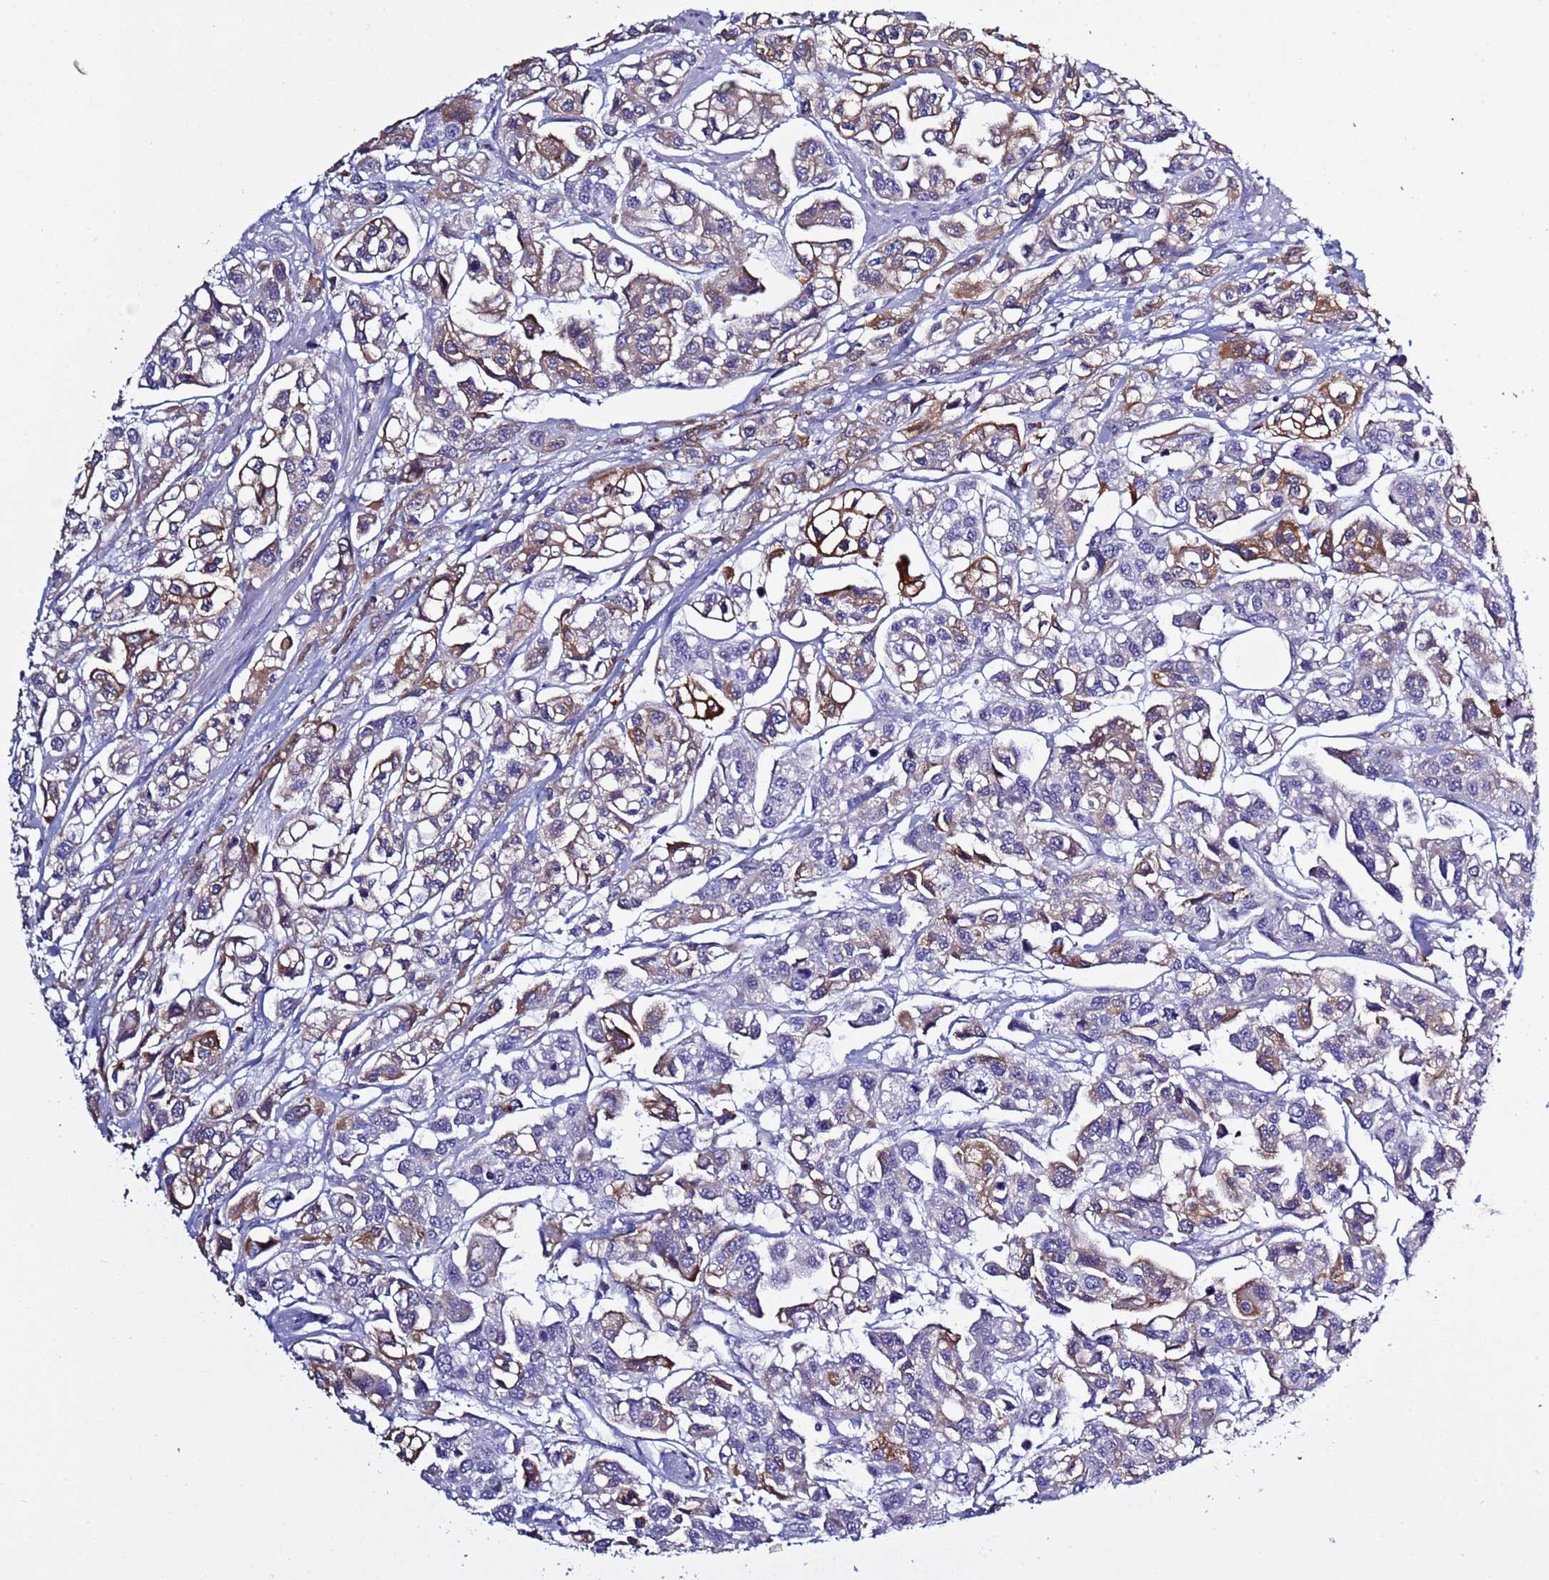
{"staining": {"intensity": "moderate", "quantity": "<25%", "location": "cytoplasmic/membranous"}, "tissue": "urothelial cancer", "cell_type": "Tumor cells", "image_type": "cancer", "snomed": [{"axis": "morphology", "description": "Urothelial carcinoma, High grade"}, {"axis": "topography", "description": "Urinary bladder"}], "caption": "A photomicrograph showing moderate cytoplasmic/membranous expression in about <25% of tumor cells in urothelial cancer, as visualized by brown immunohistochemical staining.", "gene": "ABHD17B", "patient": {"sex": "male", "age": 67}}